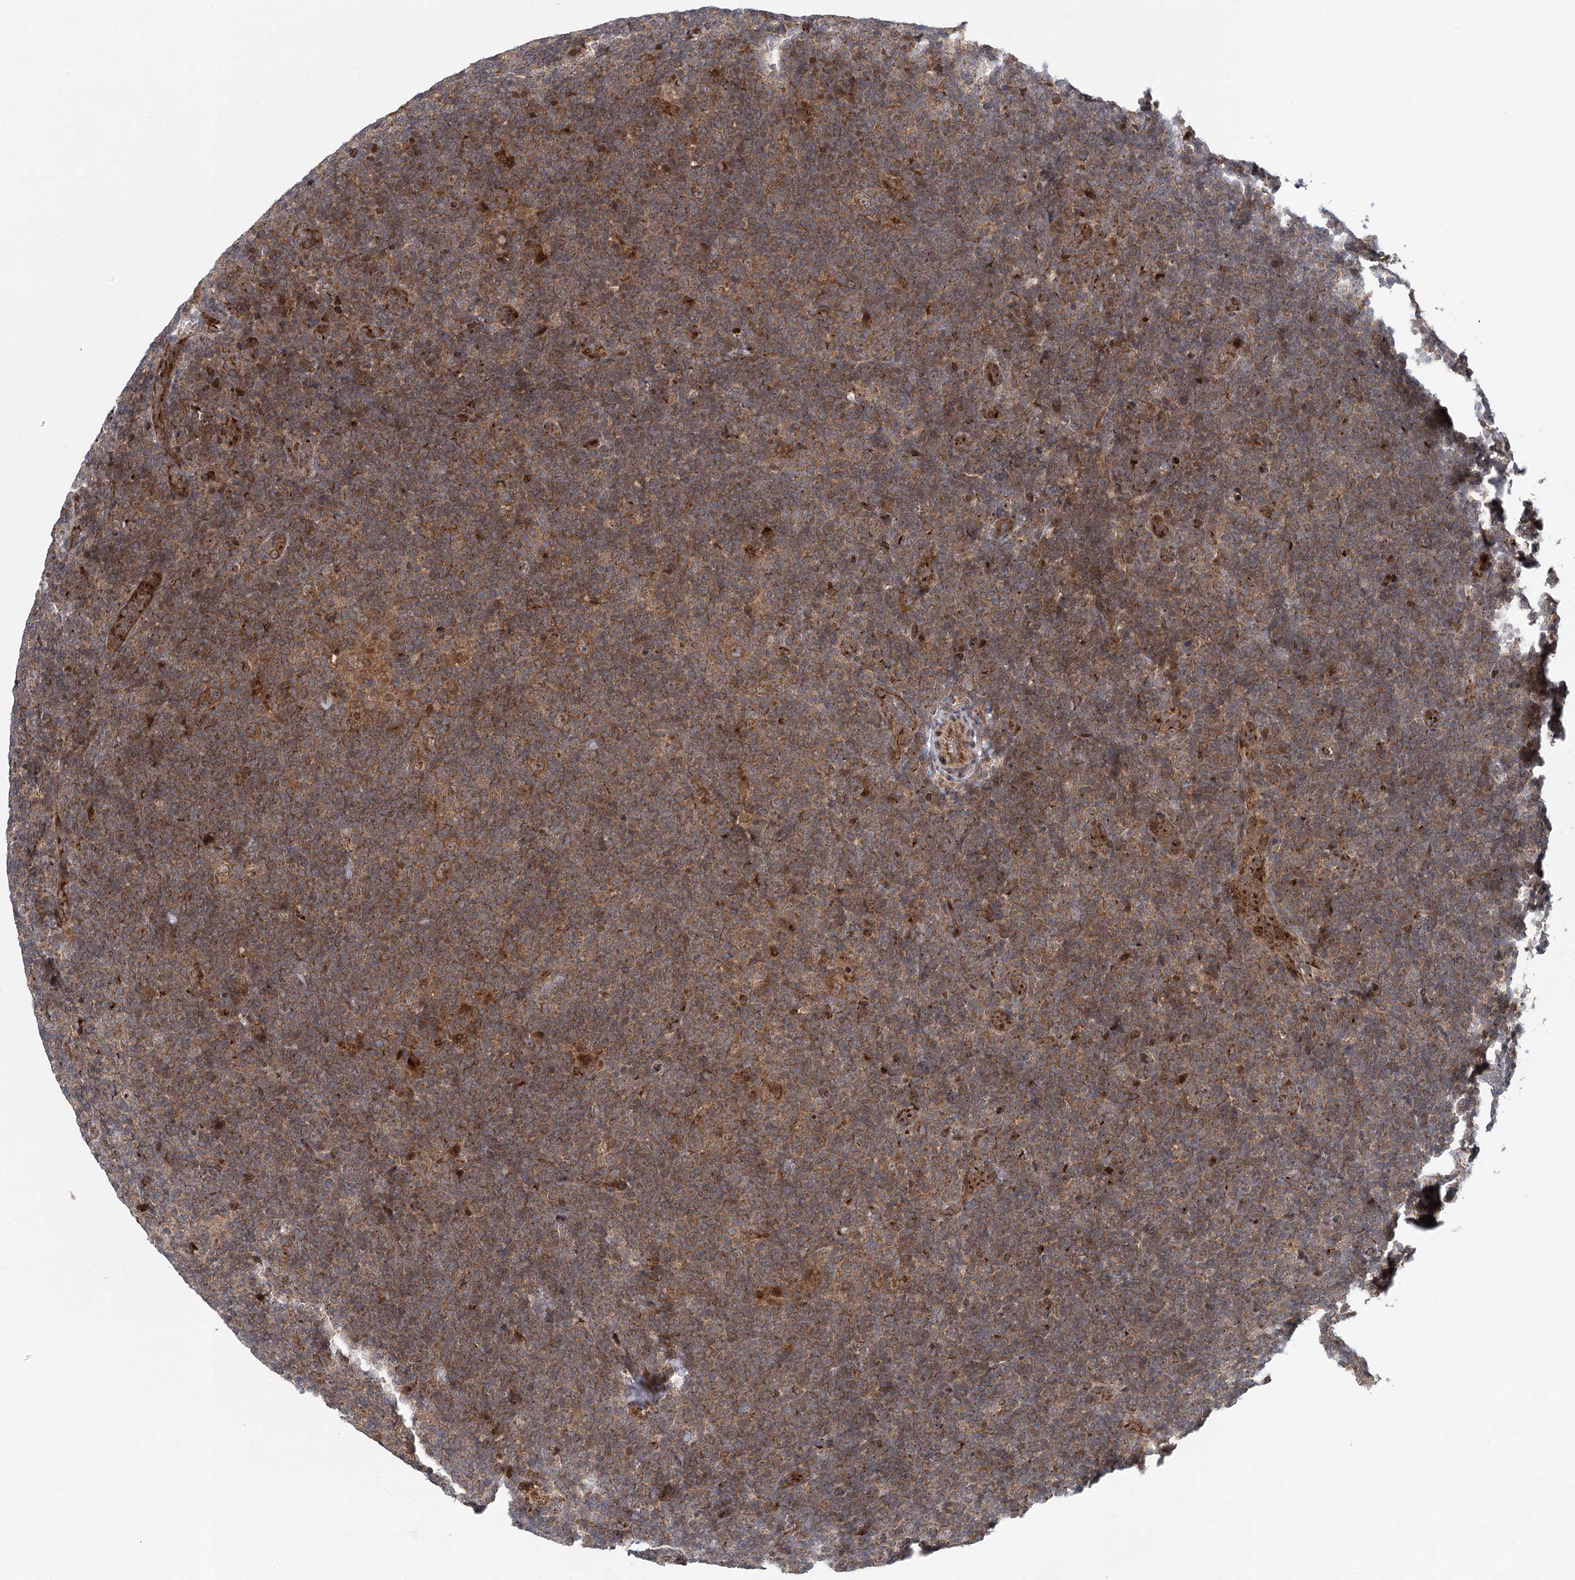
{"staining": {"intensity": "moderate", "quantity": ">75%", "location": "cytoplasmic/membranous"}, "tissue": "lymphoma", "cell_type": "Tumor cells", "image_type": "cancer", "snomed": [{"axis": "morphology", "description": "Hodgkin's disease, NOS"}, {"axis": "topography", "description": "Lymph node"}], "caption": "Protein analysis of Hodgkin's disease tissue shows moderate cytoplasmic/membranous positivity in approximately >75% of tumor cells. (brown staining indicates protein expression, while blue staining denotes nuclei).", "gene": "IFT46", "patient": {"sex": "female", "age": 57}}